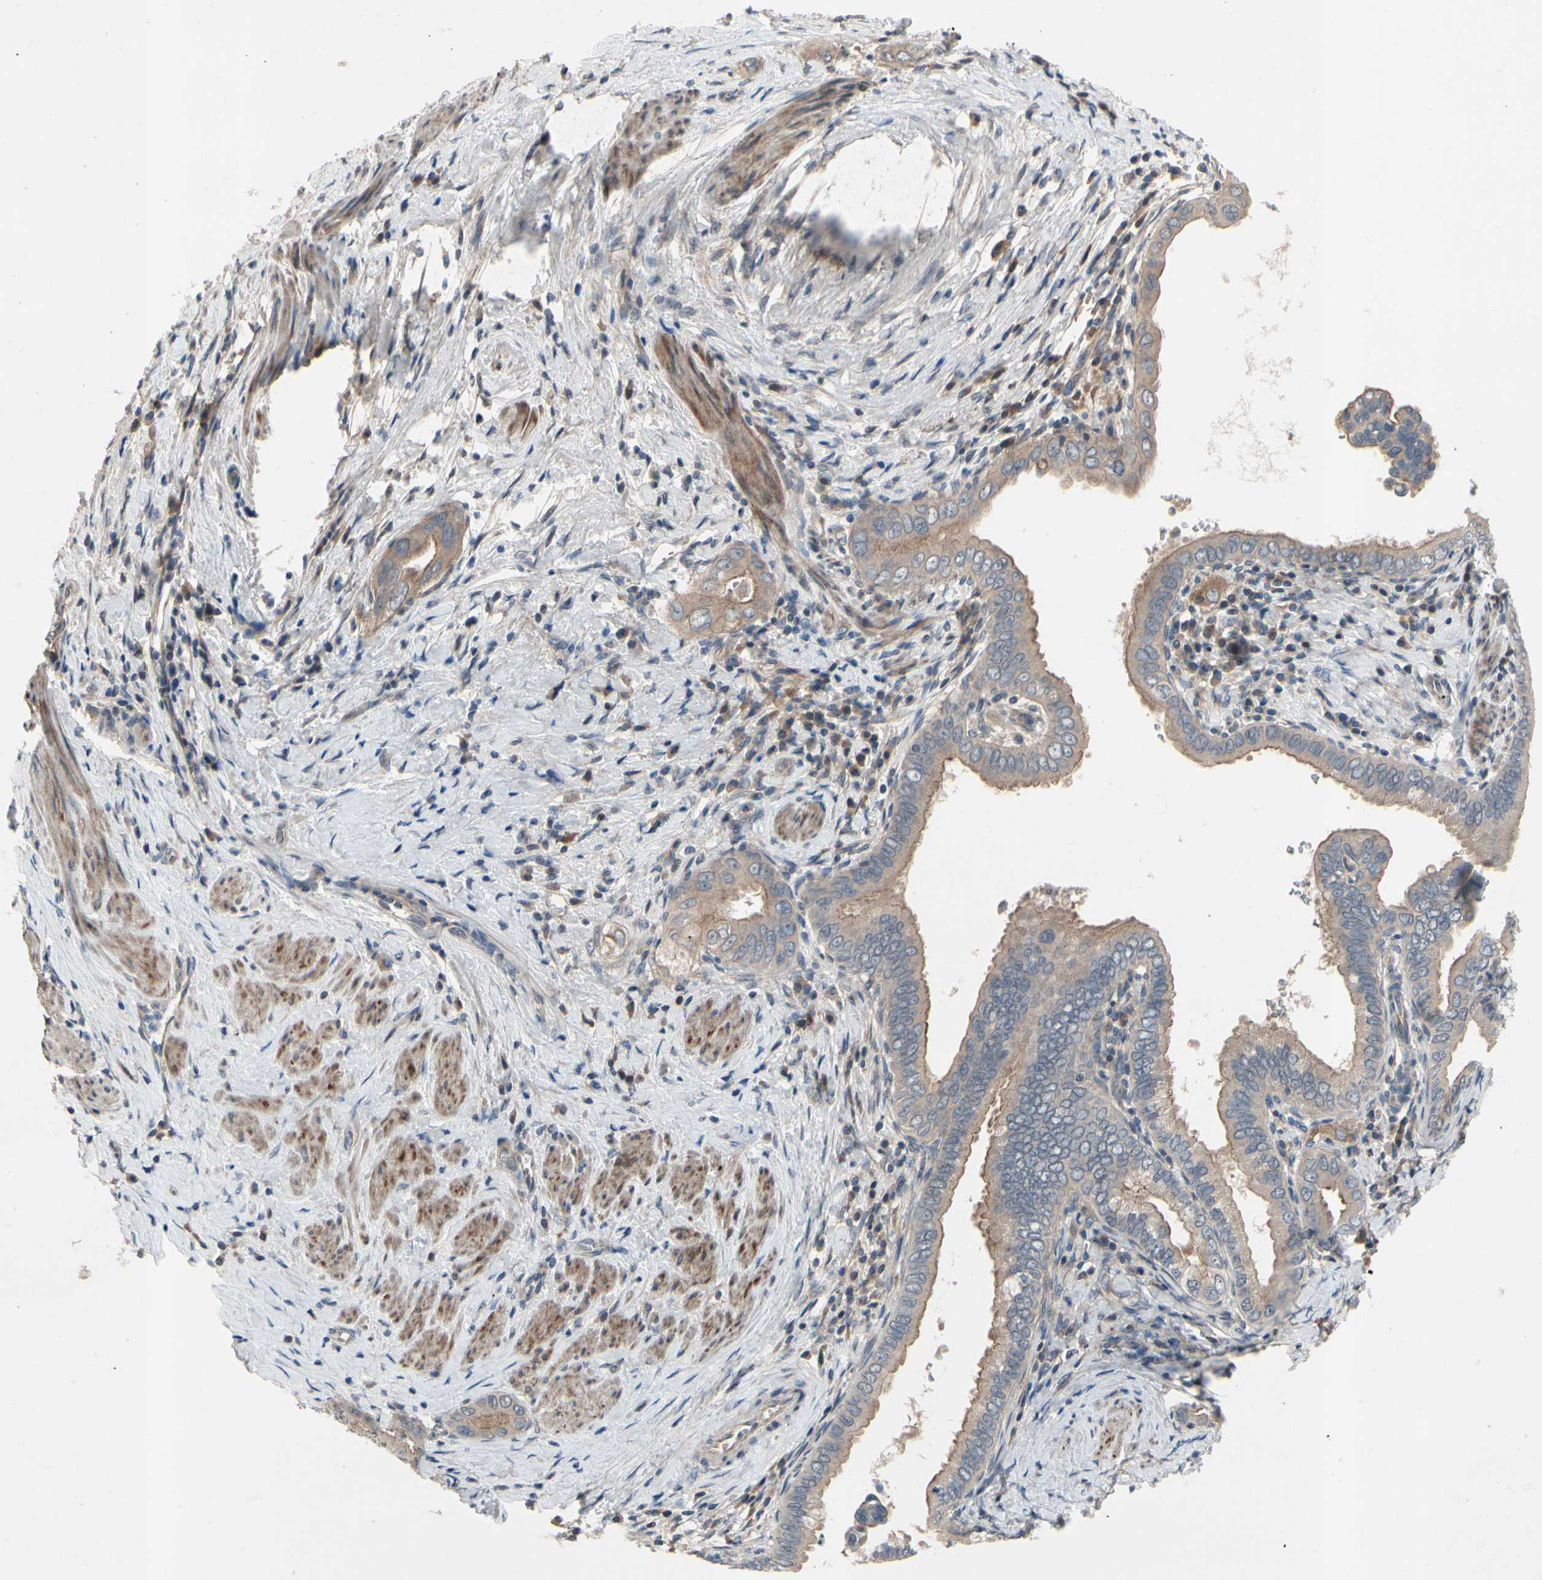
{"staining": {"intensity": "weak", "quantity": ">75%", "location": "cytoplasmic/membranous"}, "tissue": "pancreatic cancer", "cell_type": "Tumor cells", "image_type": "cancer", "snomed": [{"axis": "morphology", "description": "Normal tissue, NOS"}, {"axis": "topography", "description": "Lymph node"}], "caption": "This micrograph reveals pancreatic cancer stained with immunohistochemistry to label a protein in brown. The cytoplasmic/membranous of tumor cells show weak positivity for the protein. Nuclei are counter-stained blue.", "gene": "ICAM5", "patient": {"sex": "male", "age": 50}}